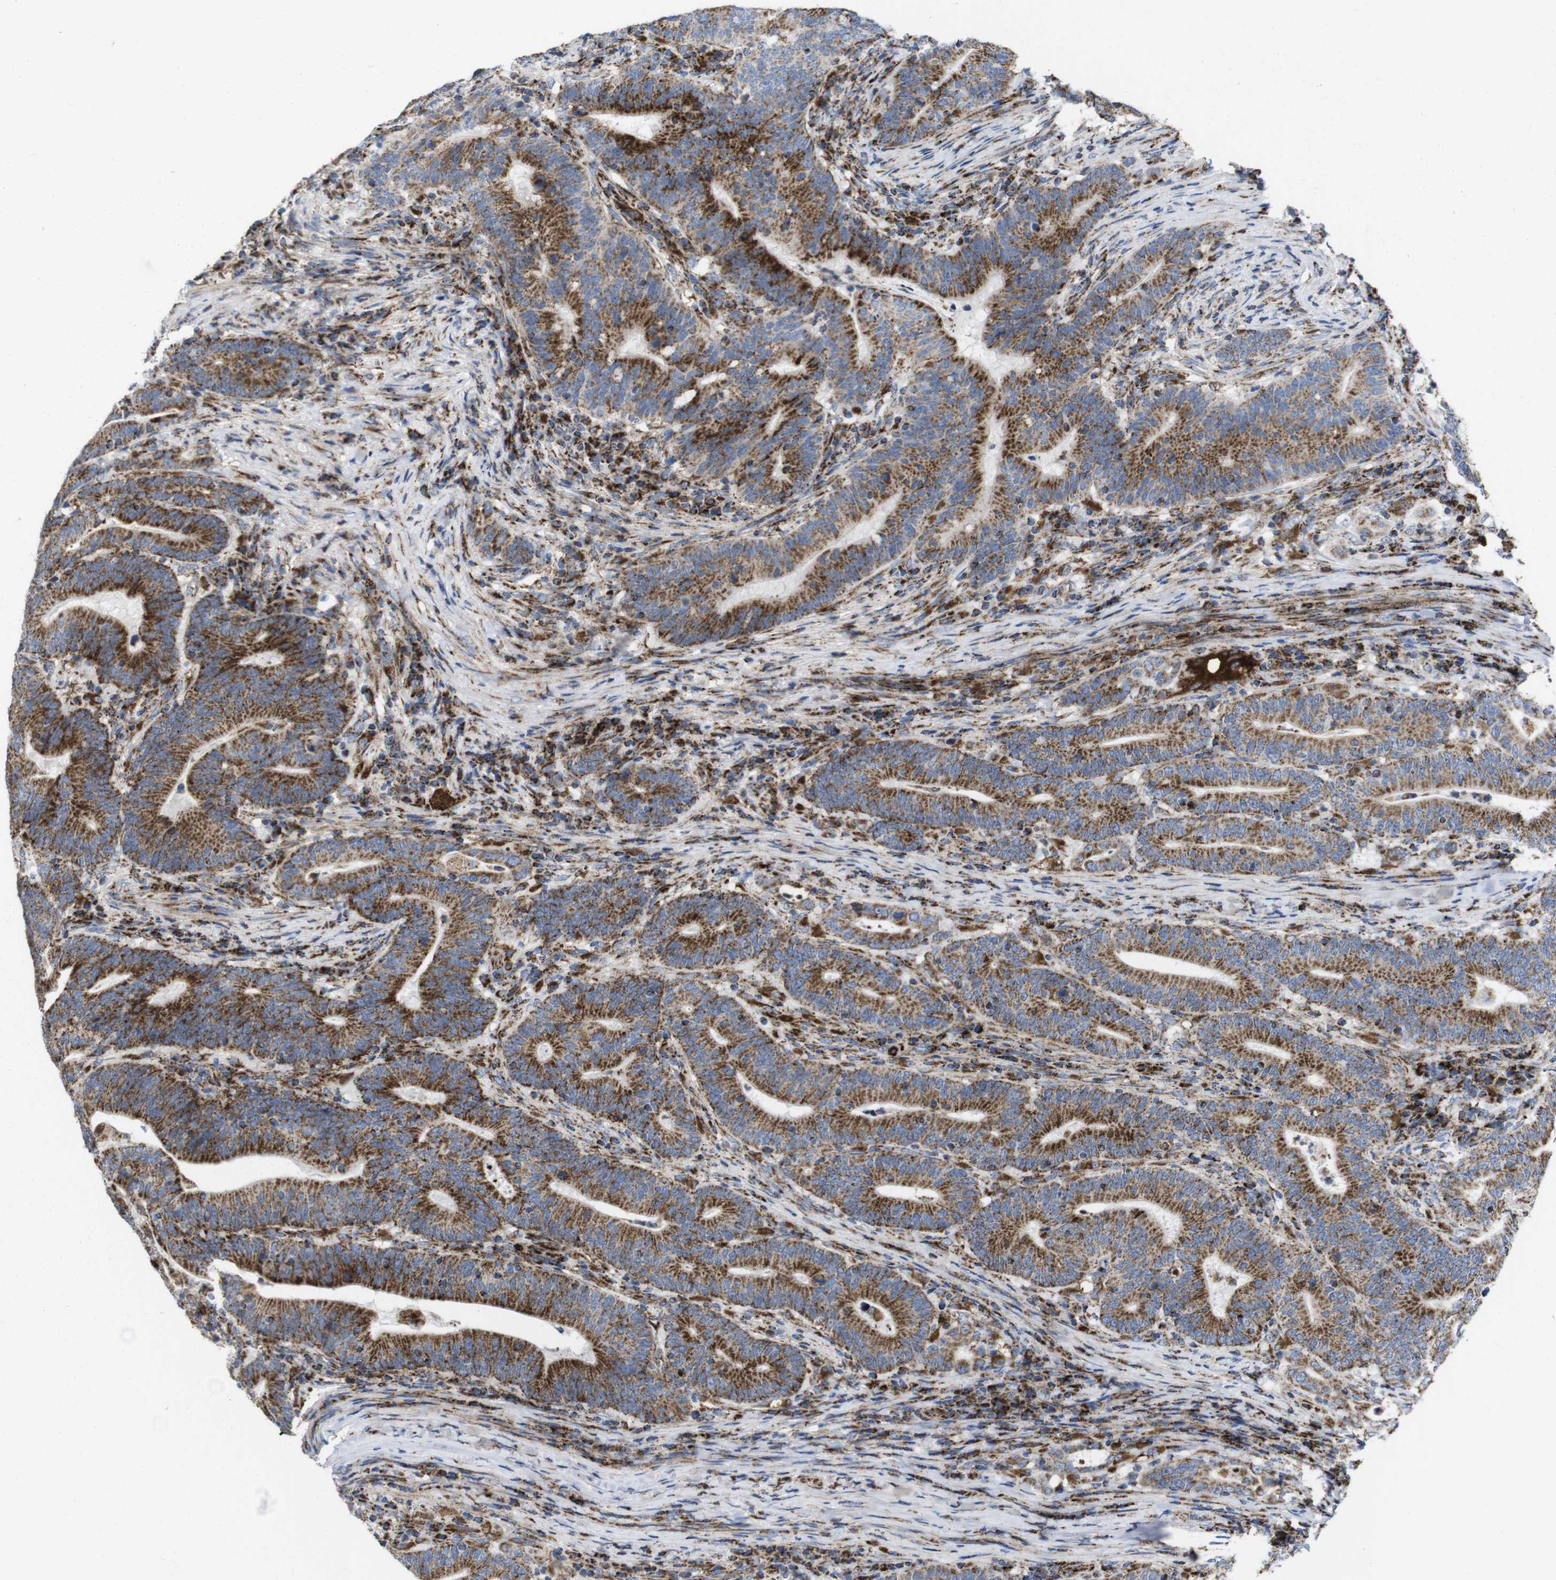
{"staining": {"intensity": "strong", "quantity": ">75%", "location": "cytoplasmic/membranous"}, "tissue": "colorectal cancer", "cell_type": "Tumor cells", "image_type": "cancer", "snomed": [{"axis": "morphology", "description": "Normal tissue, NOS"}, {"axis": "morphology", "description": "Adenocarcinoma, NOS"}, {"axis": "topography", "description": "Colon"}], "caption": "Tumor cells show high levels of strong cytoplasmic/membranous staining in about >75% of cells in human colorectal cancer (adenocarcinoma).", "gene": "TMEM192", "patient": {"sex": "female", "age": 66}}